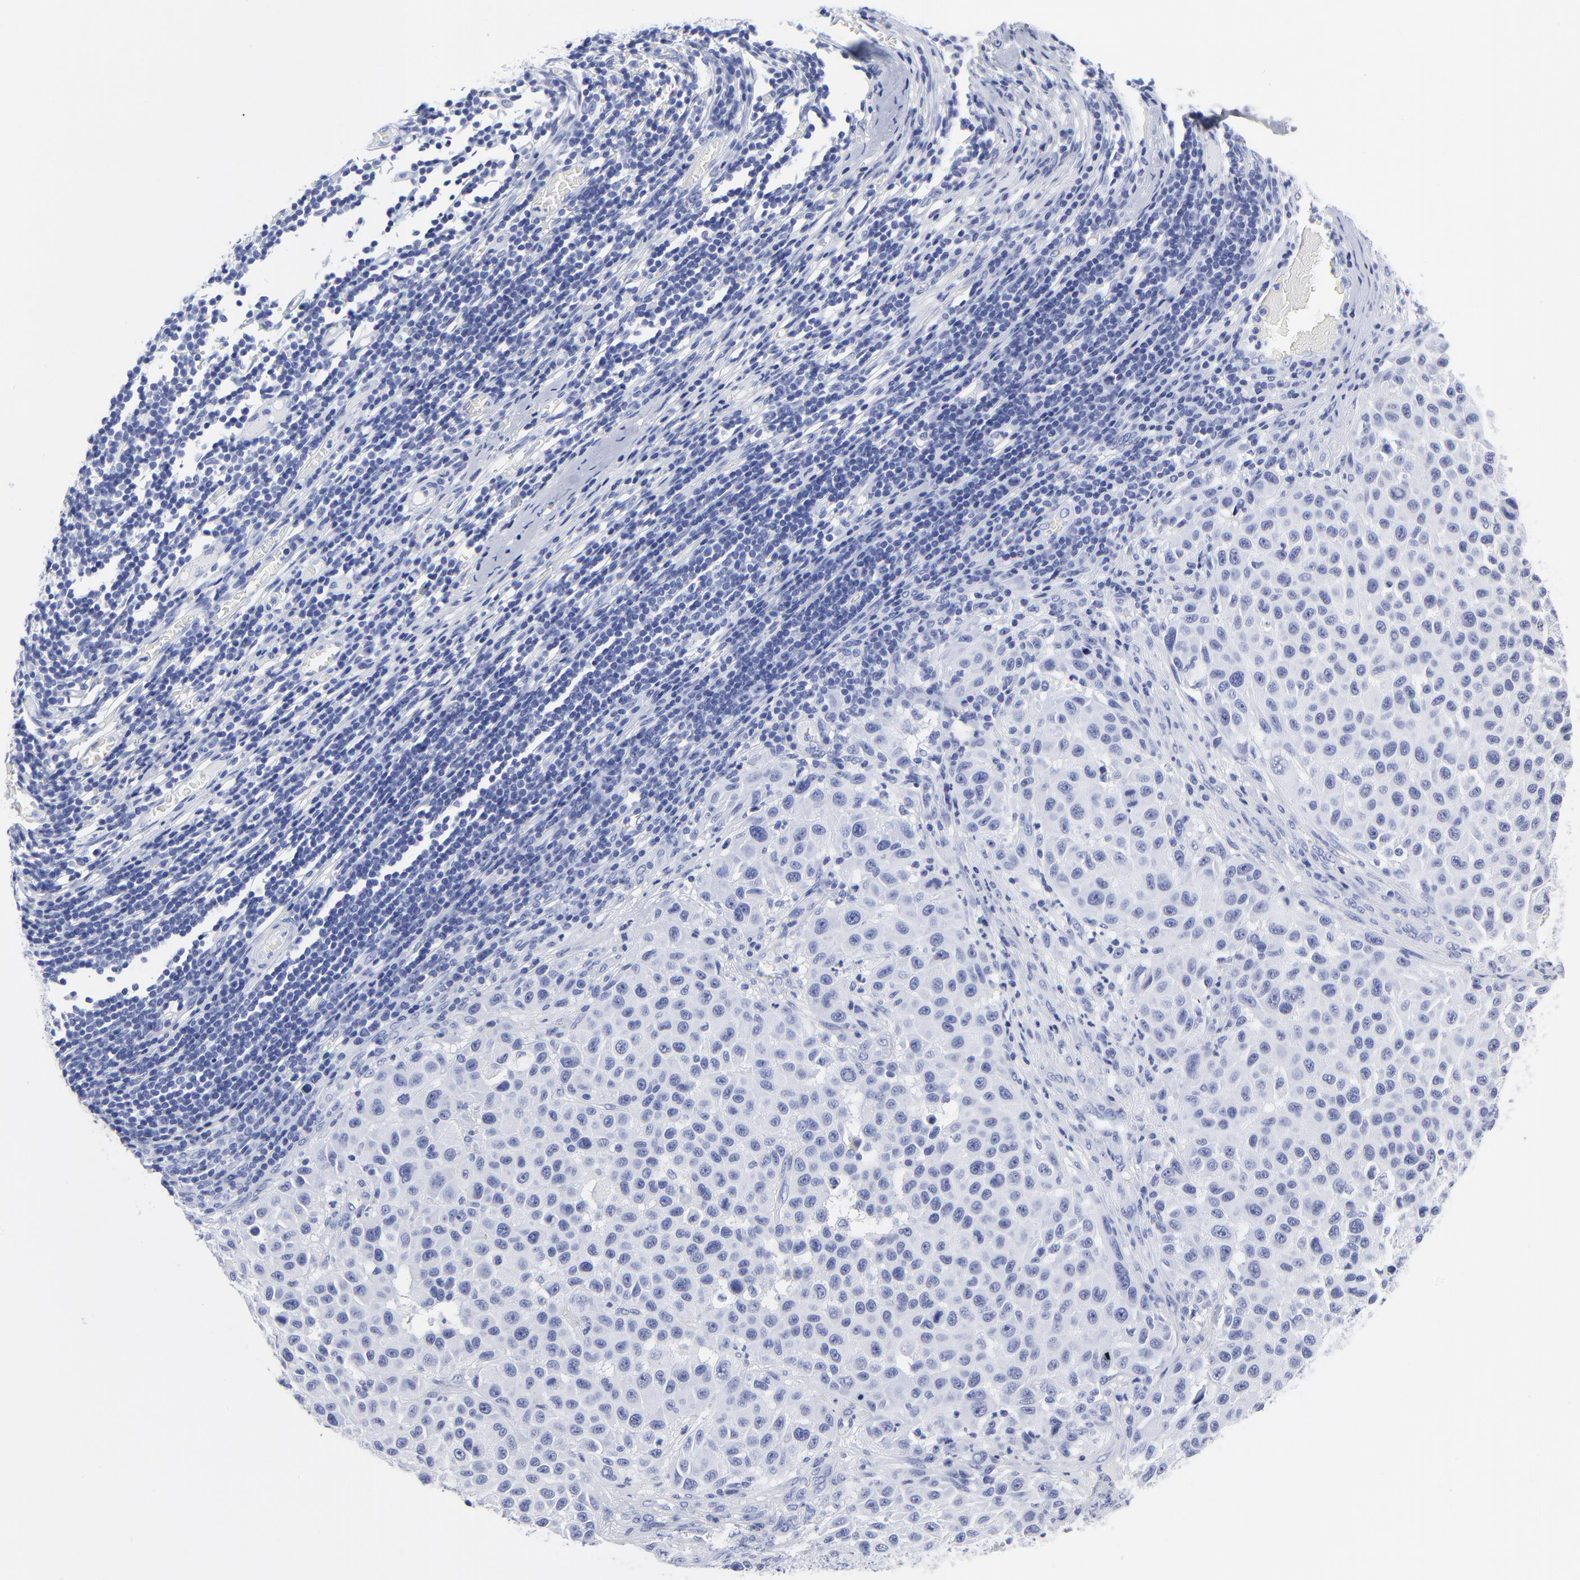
{"staining": {"intensity": "negative", "quantity": "none", "location": "none"}, "tissue": "melanoma", "cell_type": "Tumor cells", "image_type": "cancer", "snomed": [{"axis": "morphology", "description": "Malignant melanoma, Metastatic site"}, {"axis": "topography", "description": "Lymph node"}], "caption": "Immunohistochemical staining of human melanoma reveals no significant staining in tumor cells. (Stains: DAB (3,3'-diaminobenzidine) immunohistochemistry (IHC) with hematoxylin counter stain, Microscopy: brightfield microscopy at high magnification).", "gene": "DCN", "patient": {"sex": "male", "age": 61}}